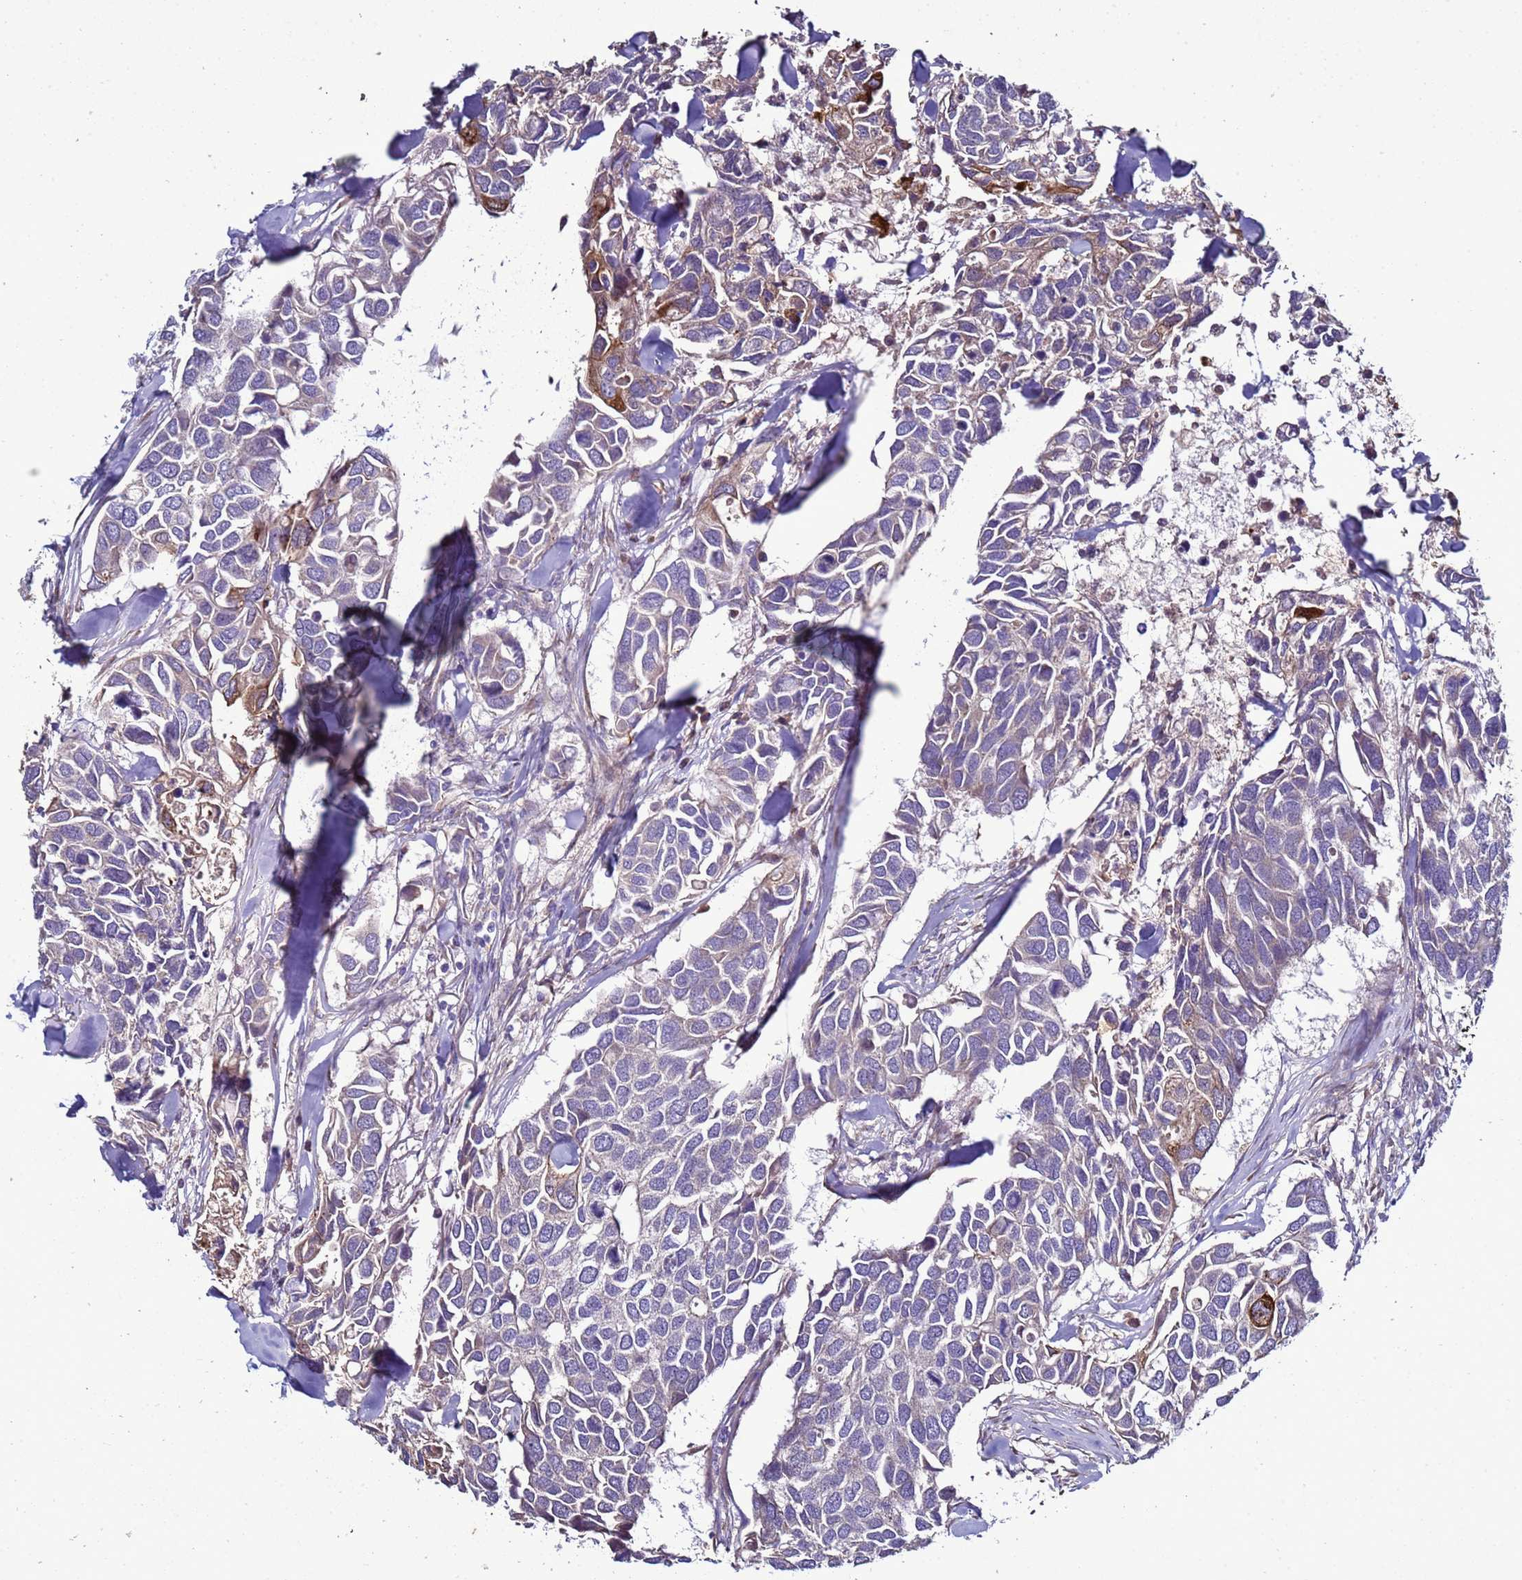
{"staining": {"intensity": "moderate", "quantity": "<25%", "location": "cytoplasmic/membranous"}, "tissue": "breast cancer", "cell_type": "Tumor cells", "image_type": "cancer", "snomed": [{"axis": "morphology", "description": "Duct carcinoma"}, {"axis": "topography", "description": "Breast"}], "caption": "Moderate cytoplasmic/membranous expression is identified in approximately <25% of tumor cells in breast cancer (intraductal carcinoma).", "gene": "RABL2B", "patient": {"sex": "female", "age": 83}}